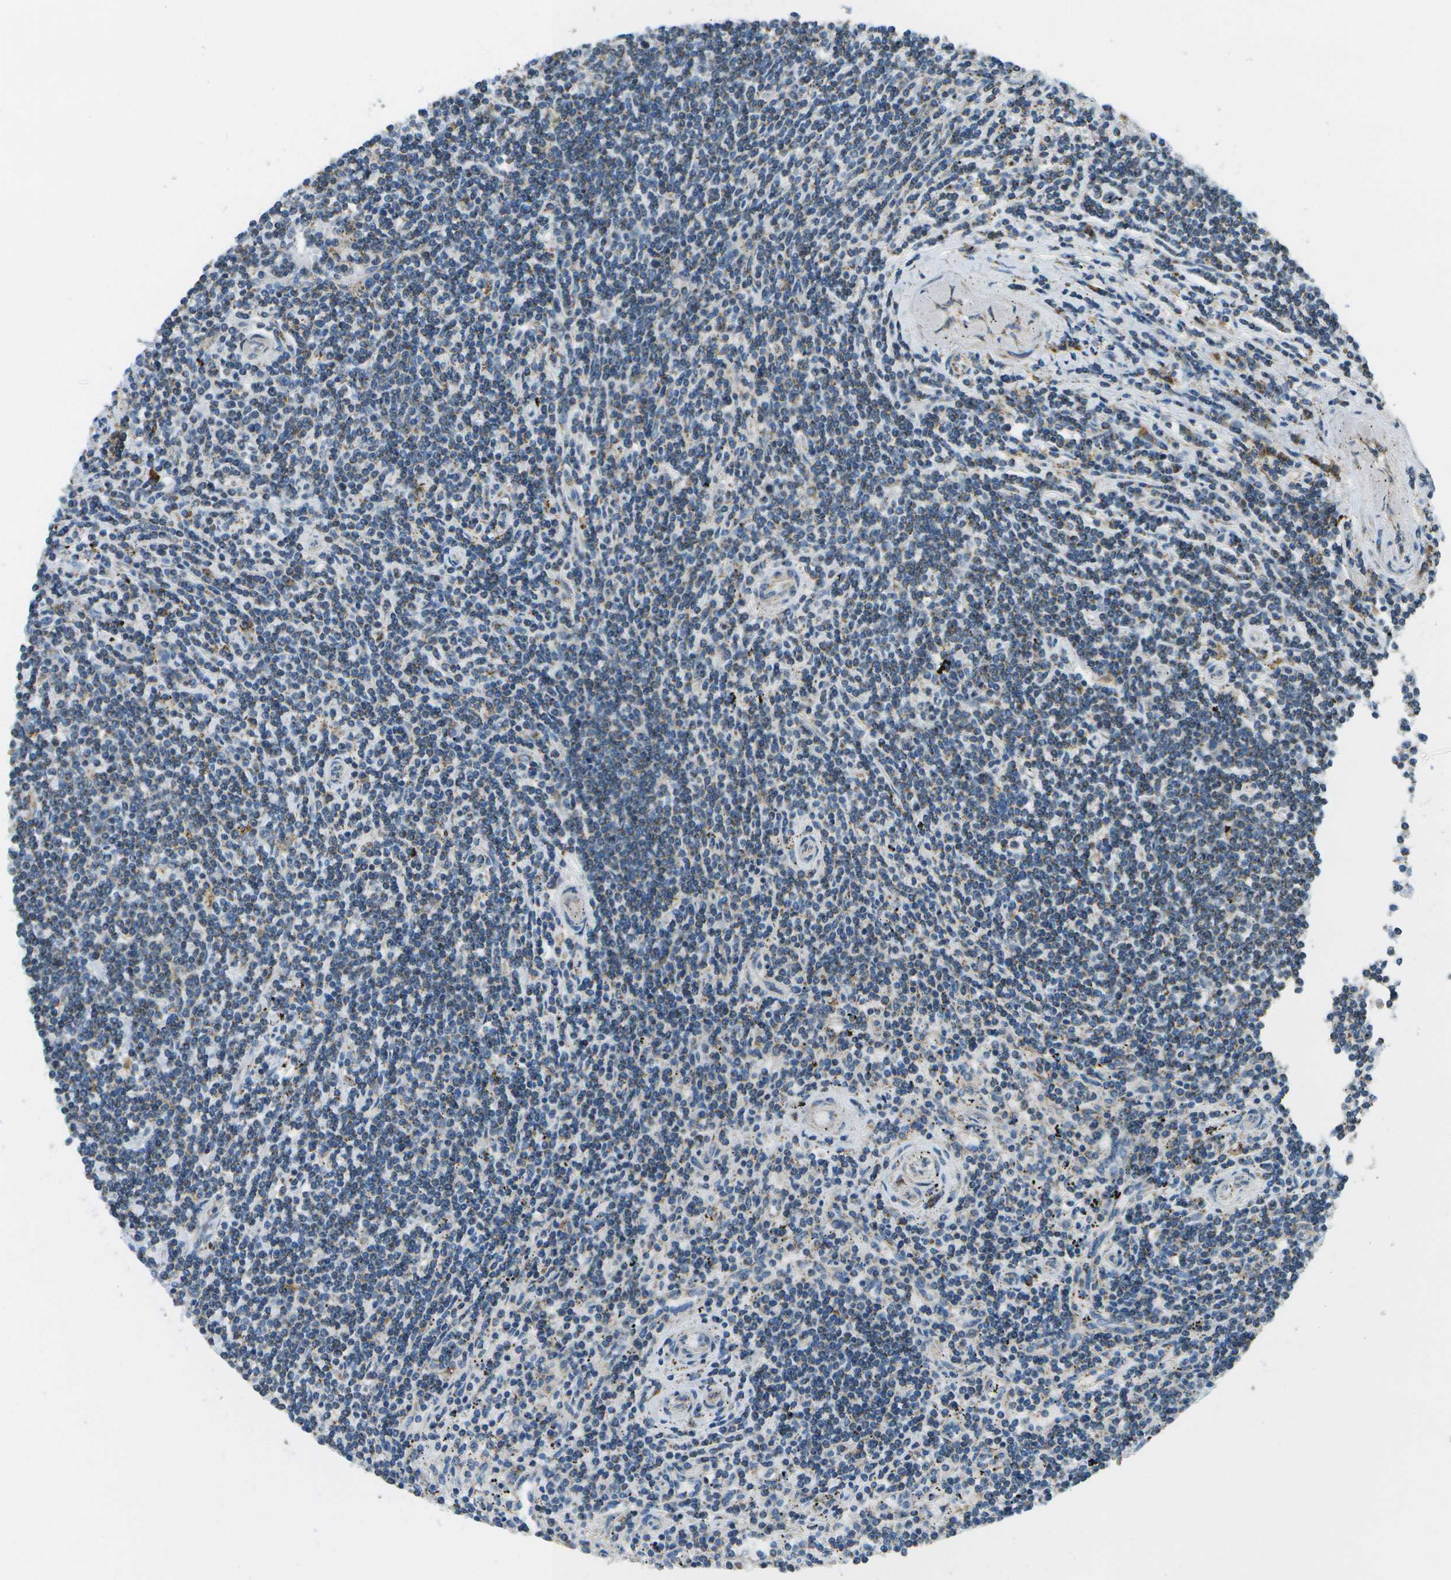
{"staining": {"intensity": "weak", "quantity": "25%-75%", "location": "cytoplasmic/membranous"}, "tissue": "lymphoma", "cell_type": "Tumor cells", "image_type": "cancer", "snomed": [{"axis": "morphology", "description": "Malignant lymphoma, non-Hodgkin's type, Low grade"}, {"axis": "topography", "description": "Spleen"}], "caption": "This photomicrograph exhibits lymphoma stained with IHC to label a protein in brown. The cytoplasmic/membranous of tumor cells show weak positivity for the protein. Nuclei are counter-stained blue.", "gene": "NRK", "patient": {"sex": "male", "age": 76}}